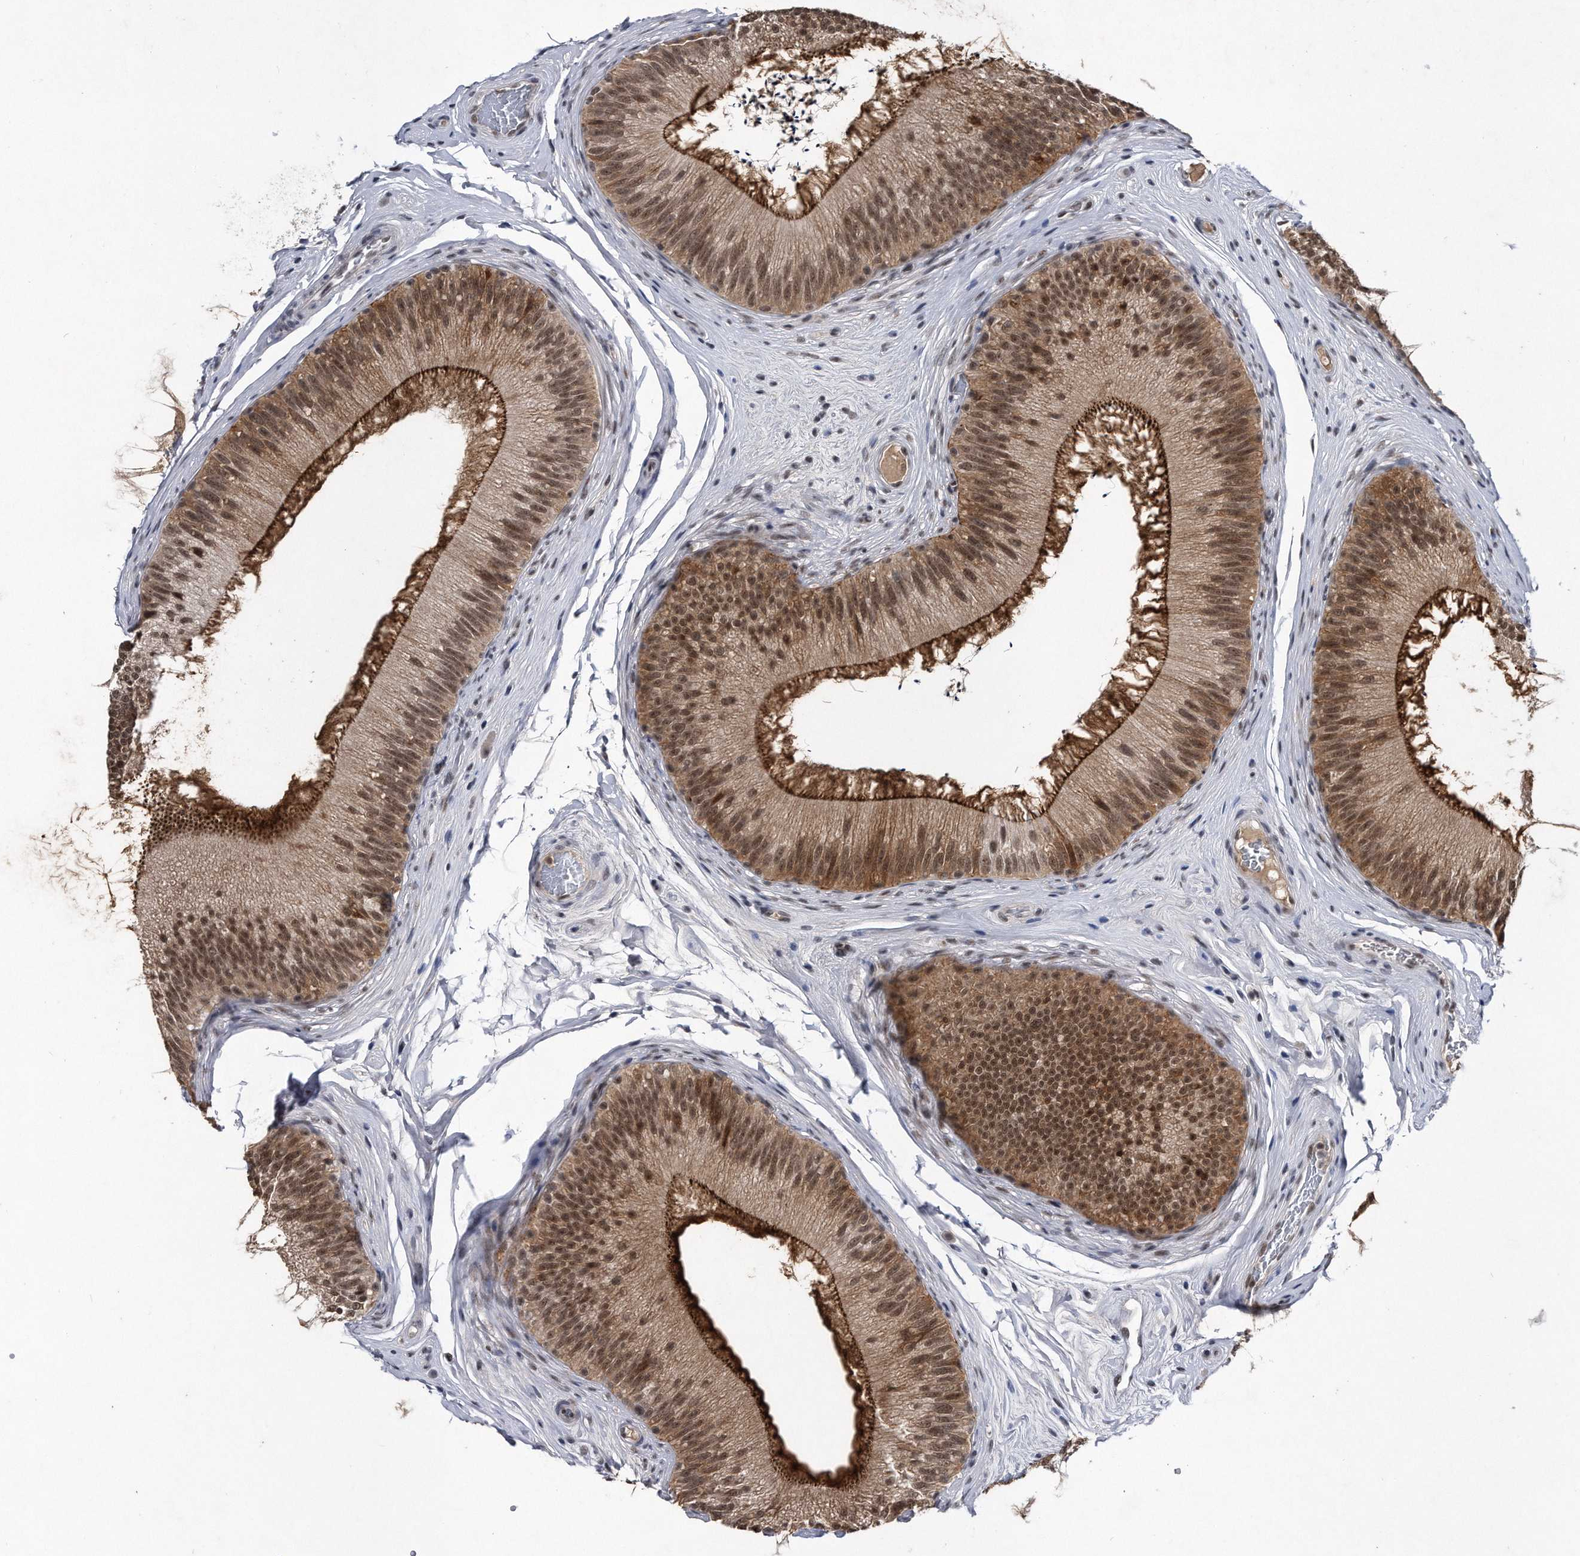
{"staining": {"intensity": "moderate", "quantity": ">75%", "location": "cytoplasmic/membranous,nuclear"}, "tissue": "epididymis", "cell_type": "Glandular cells", "image_type": "normal", "snomed": [{"axis": "morphology", "description": "Normal tissue, NOS"}, {"axis": "topography", "description": "Epididymis"}], "caption": "Immunohistochemical staining of benign human epididymis displays >75% levels of moderate cytoplasmic/membranous,nuclear protein expression in approximately >75% of glandular cells. The protein is stained brown, and the nuclei are stained in blue (DAB (3,3'-diaminobenzidine) IHC with brightfield microscopy, high magnification).", "gene": "VIRMA", "patient": {"sex": "male", "age": 45}}